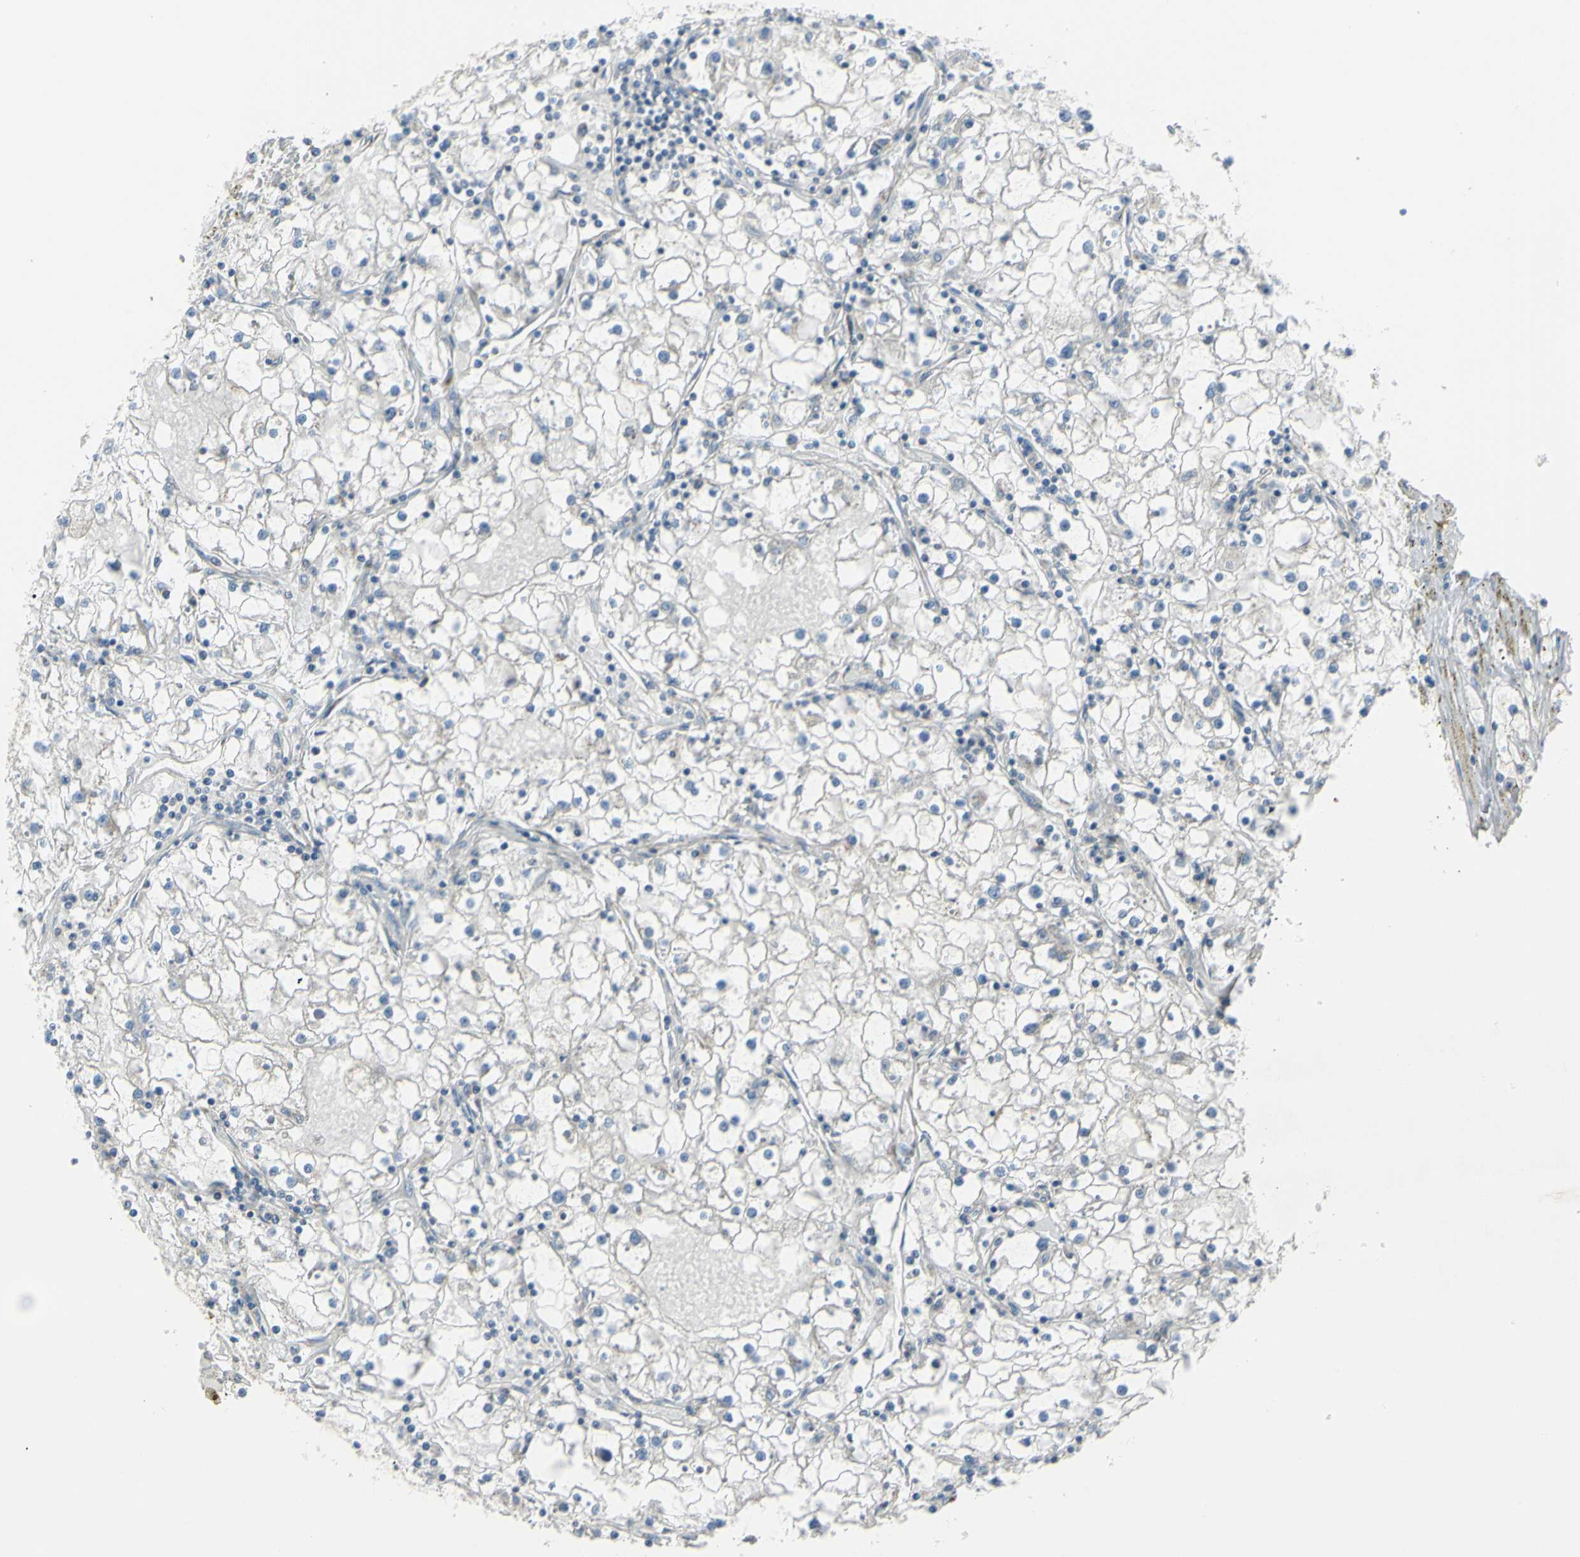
{"staining": {"intensity": "negative", "quantity": "none", "location": "none"}, "tissue": "renal cancer", "cell_type": "Tumor cells", "image_type": "cancer", "snomed": [{"axis": "morphology", "description": "Adenocarcinoma, NOS"}, {"axis": "topography", "description": "Kidney"}], "caption": "Immunohistochemistry photomicrograph of neoplastic tissue: renal cancer (adenocarcinoma) stained with DAB (3,3'-diaminobenzidine) shows no significant protein staining in tumor cells. (Brightfield microscopy of DAB (3,3'-diaminobenzidine) immunohistochemistry at high magnification).", "gene": "B4GALT3", "patient": {"sex": "male", "age": 56}}